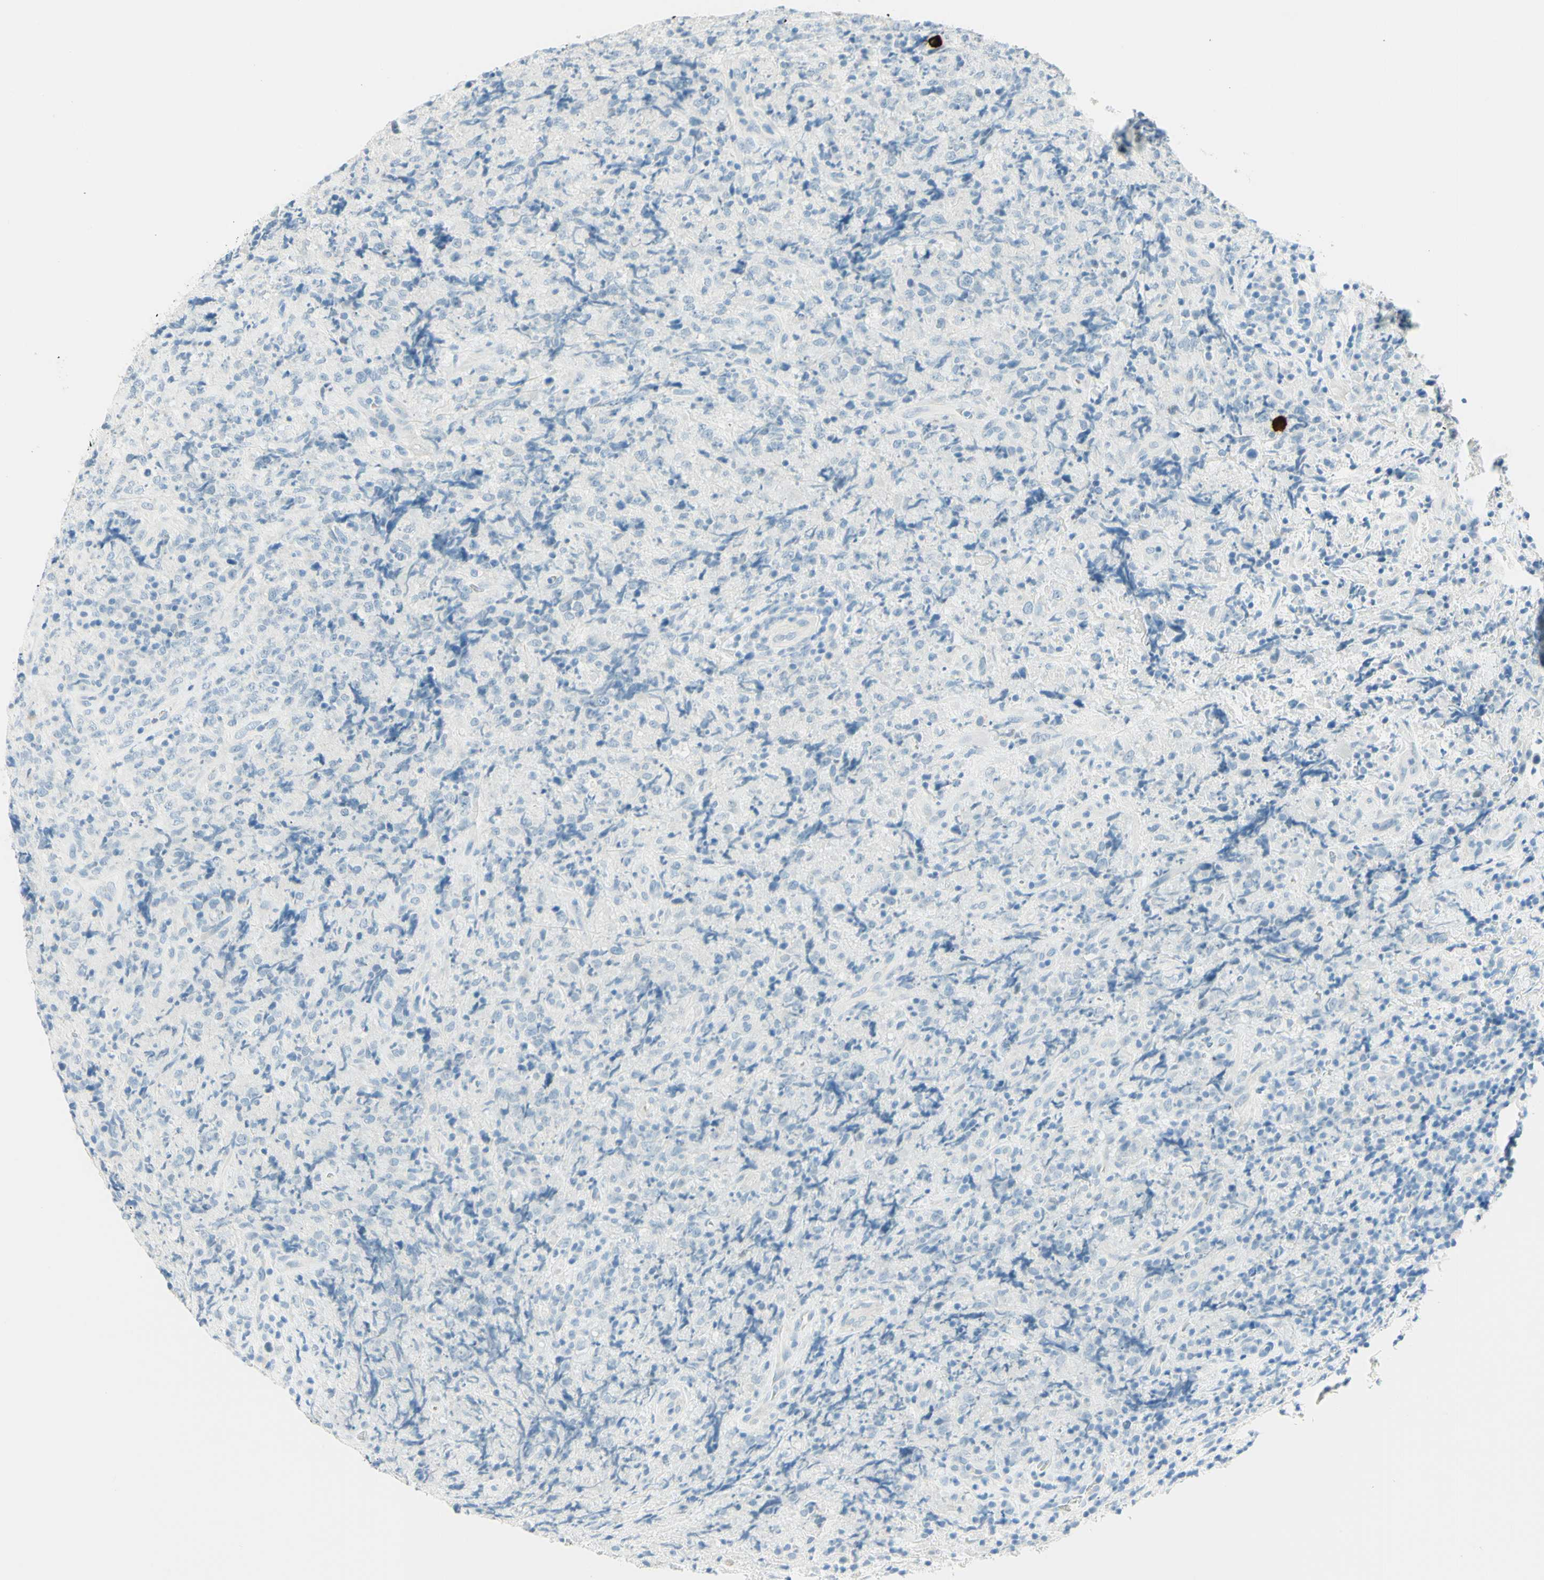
{"staining": {"intensity": "negative", "quantity": "none", "location": "none"}, "tissue": "lymphoma", "cell_type": "Tumor cells", "image_type": "cancer", "snomed": [{"axis": "morphology", "description": "Malignant lymphoma, non-Hodgkin's type, High grade"}, {"axis": "topography", "description": "Tonsil"}], "caption": "This is an immunohistochemistry (IHC) image of human malignant lymphoma, non-Hodgkin's type (high-grade). There is no positivity in tumor cells.", "gene": "TMEM132D", "patient": {"sex": "female", "age": 36}}